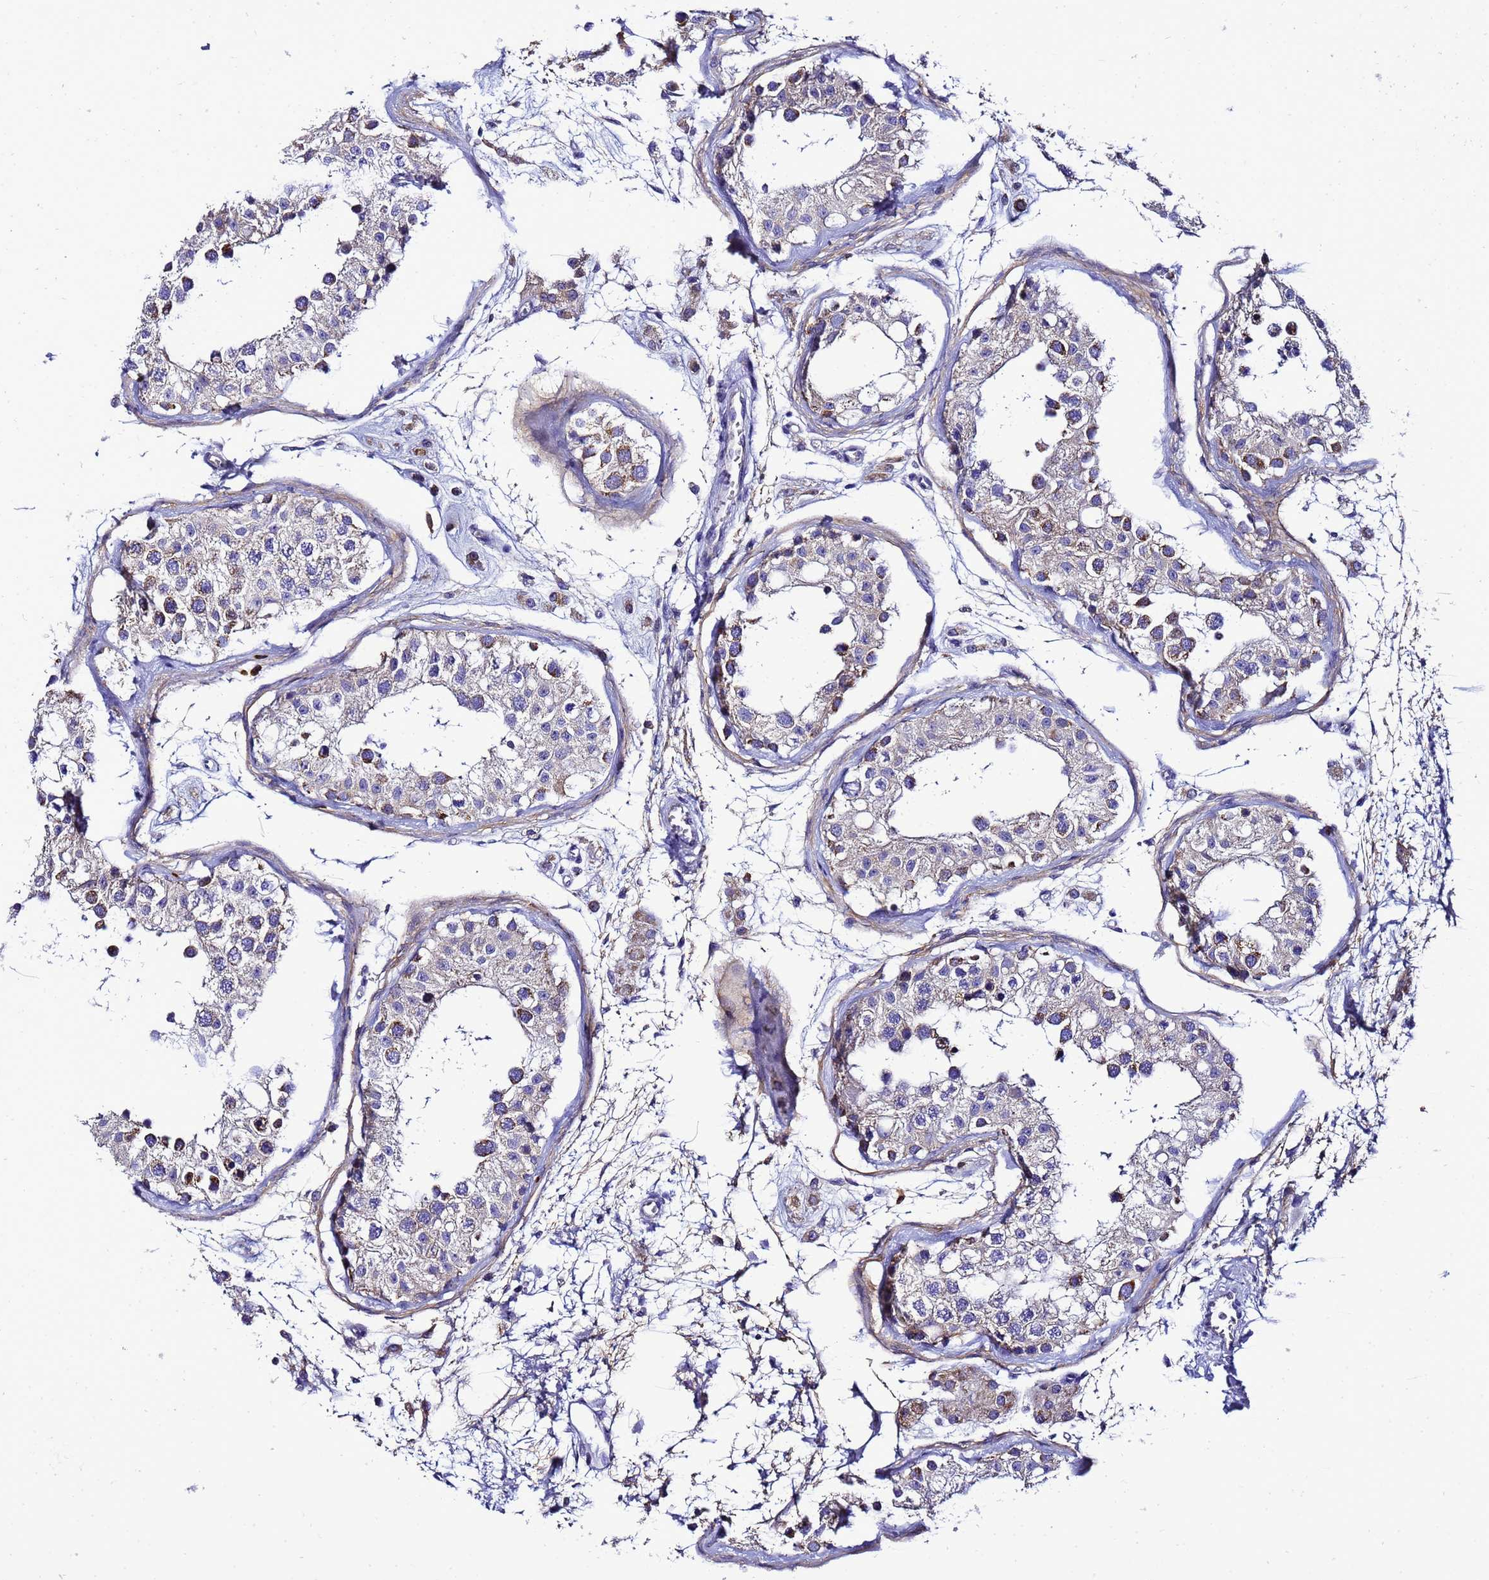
{"staining": {"intensity": "strong", "quantity": "<25%", "location": "cytoplasmic/membranous"}, "tissue": "testis", "cell_type": "Cells in seminiferous ducts", "image_type": "normal", "snomed": [{"axis": "morphology", "description": "Normal tissue, NOS"}, {"axis": "morphology", "description": "Adenocarcinoma, metastatic, NOS"}, {"axis": "topography", "description": "Testis"}], "caption": "This is a histology image of IHC staining of unremarkable testis, which shows strong positivity in the cytoplasmic/membranous of cells in seminiferous ducts.", "gene": "HIGD2A", "patient": {"sex": "male", "age": 26}}